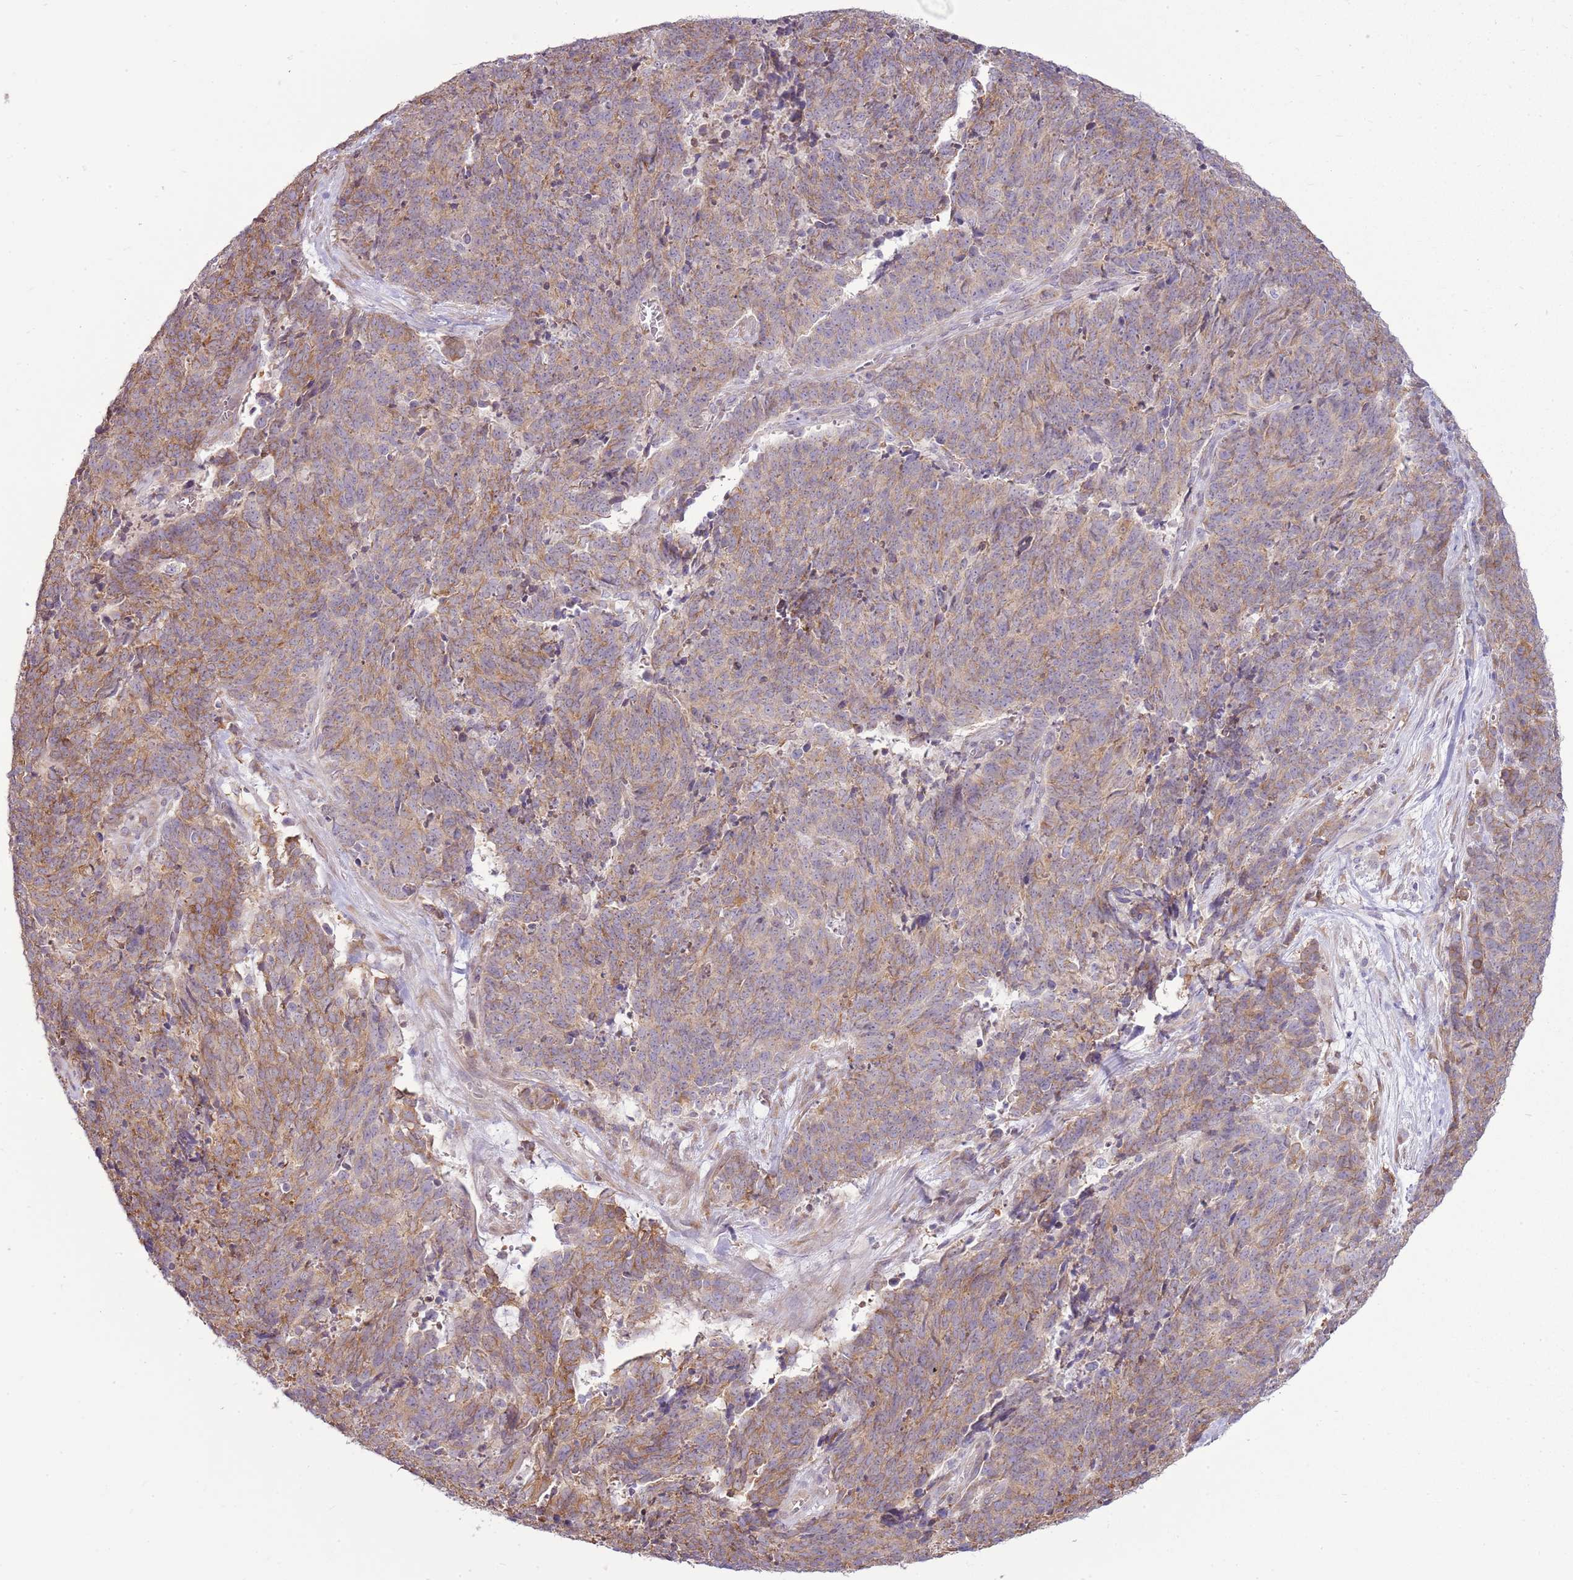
{"staining": {"intensity": "moderate", "quantity": ">75%", "location": "cytoplasmic/membranous"}, "tissue": "cervical cancer", "cell_type": "Tumor cells", "image_type": "cancer", "snomed": [{"axis": "morphology", "description": "Squamous cell carcinoma, NOS"}, {"axis": "topography", "description": "Cervix"}], "caption": "Cervical cancer (squamous cell carcinoma) stained for a protein reveals moderate cytoplasmic/membranous positivity in tumor cells. The protein is stained brown, and the nuclei are stained in blue (DAB (3,3'-diaminobenzidine) IHC with brightfield microscopy, high magnification).", "gene": "UGGT2", "patient": {"sex": "female", "age": 29}}